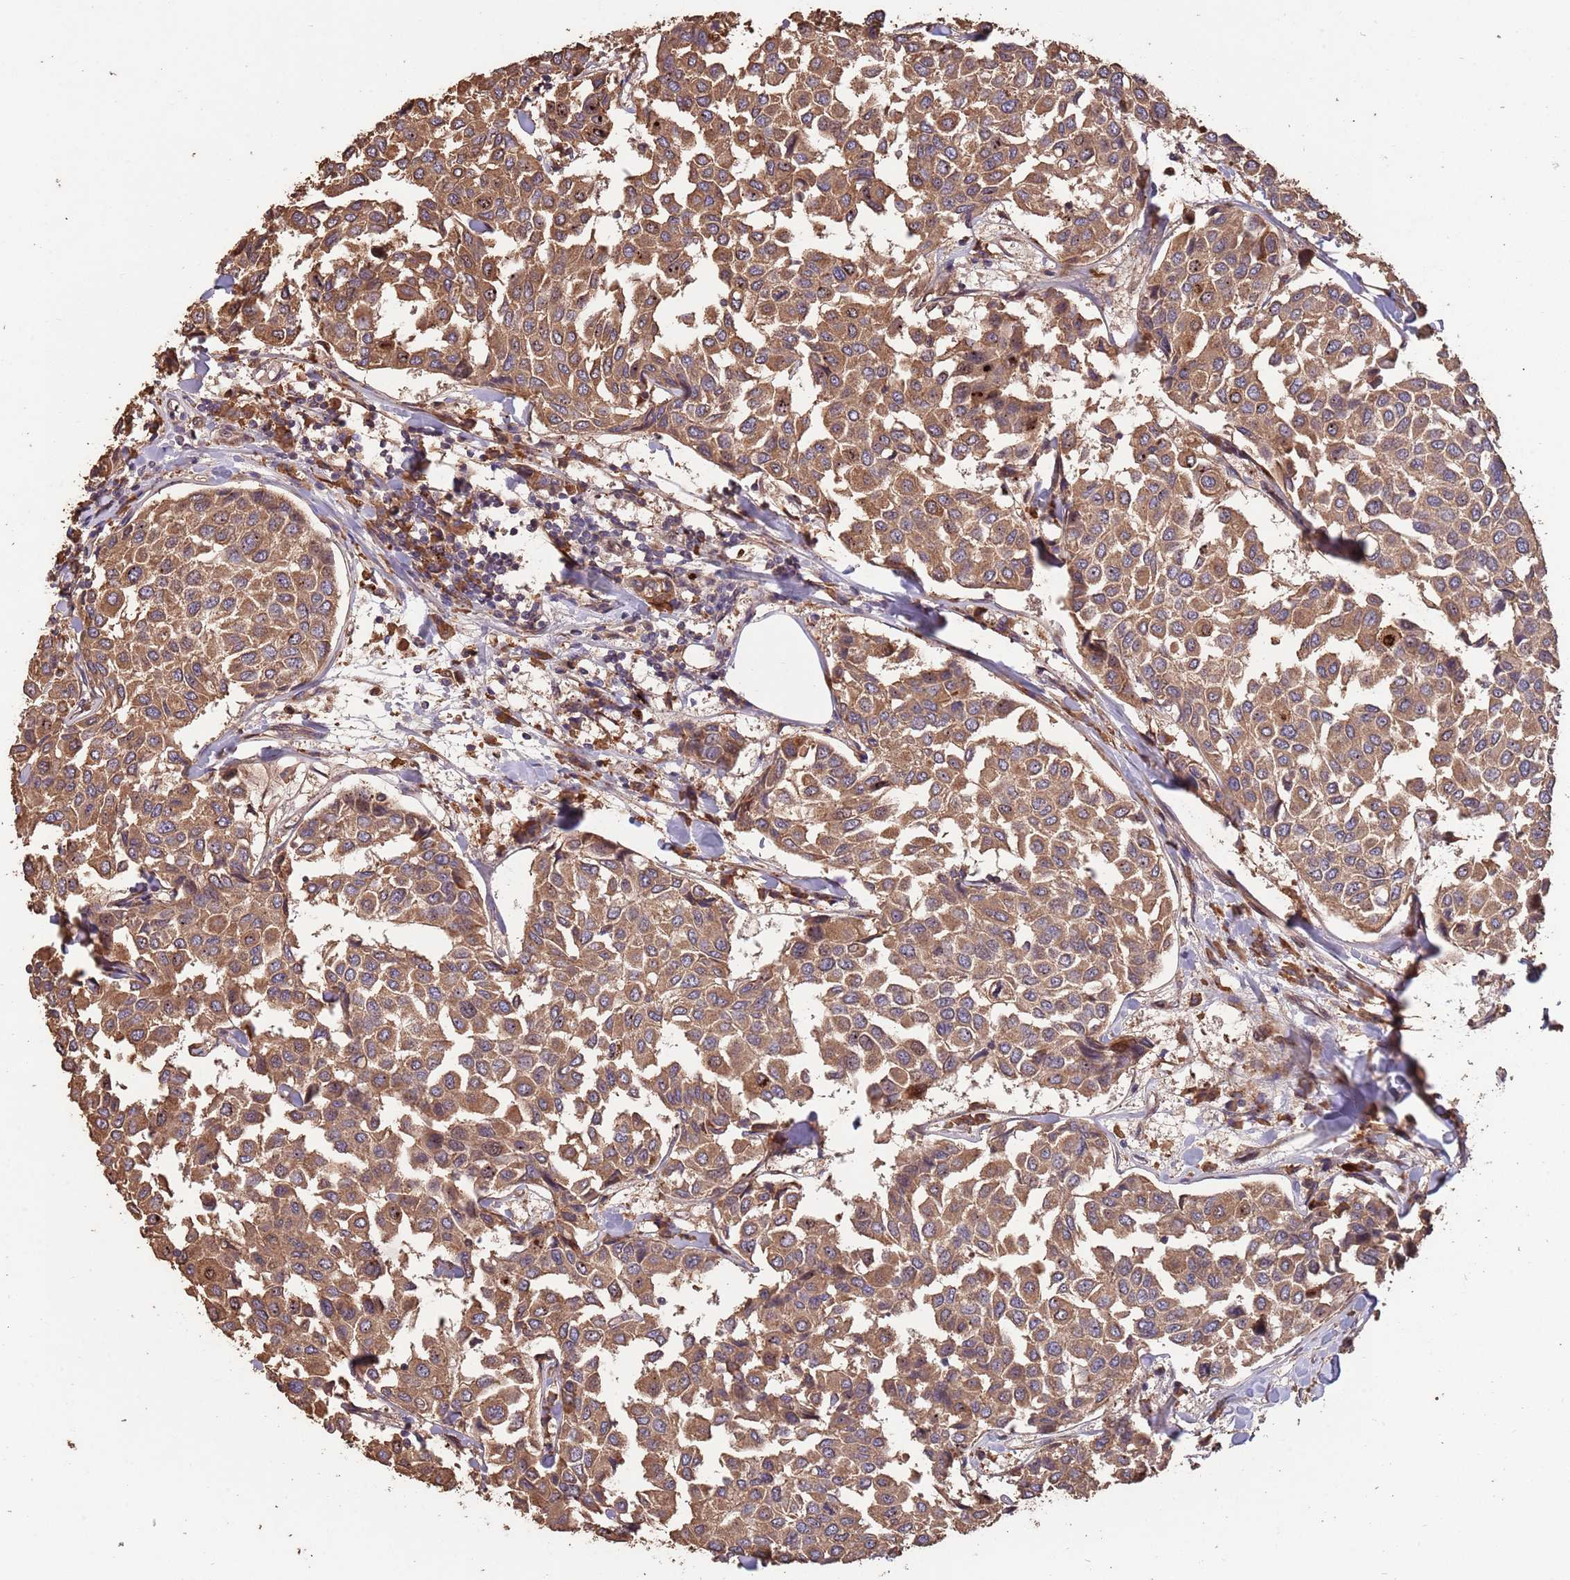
{"staining": {"intensity": "moderate", "quantity": ">75%", "location": "cytoplasmic/membranous"}, "tissue": "breast cancer", "cell_type": "Tumor cells", "image_type": "cancer", "snomed": [{"axis": "morphology", "description": "Duct carcinoma"}, {"axis": "topography", "description": "Breast"}], "caption": "Human breast cancer (invasive ductal carcinoma) stained for a protein (brown) demonstrates moderate cytoplasmic/membranous positive positivity in about >75% of tumor cells.", "gene": "ZNF428", "patient": {"sex": "female", "age": 55}}